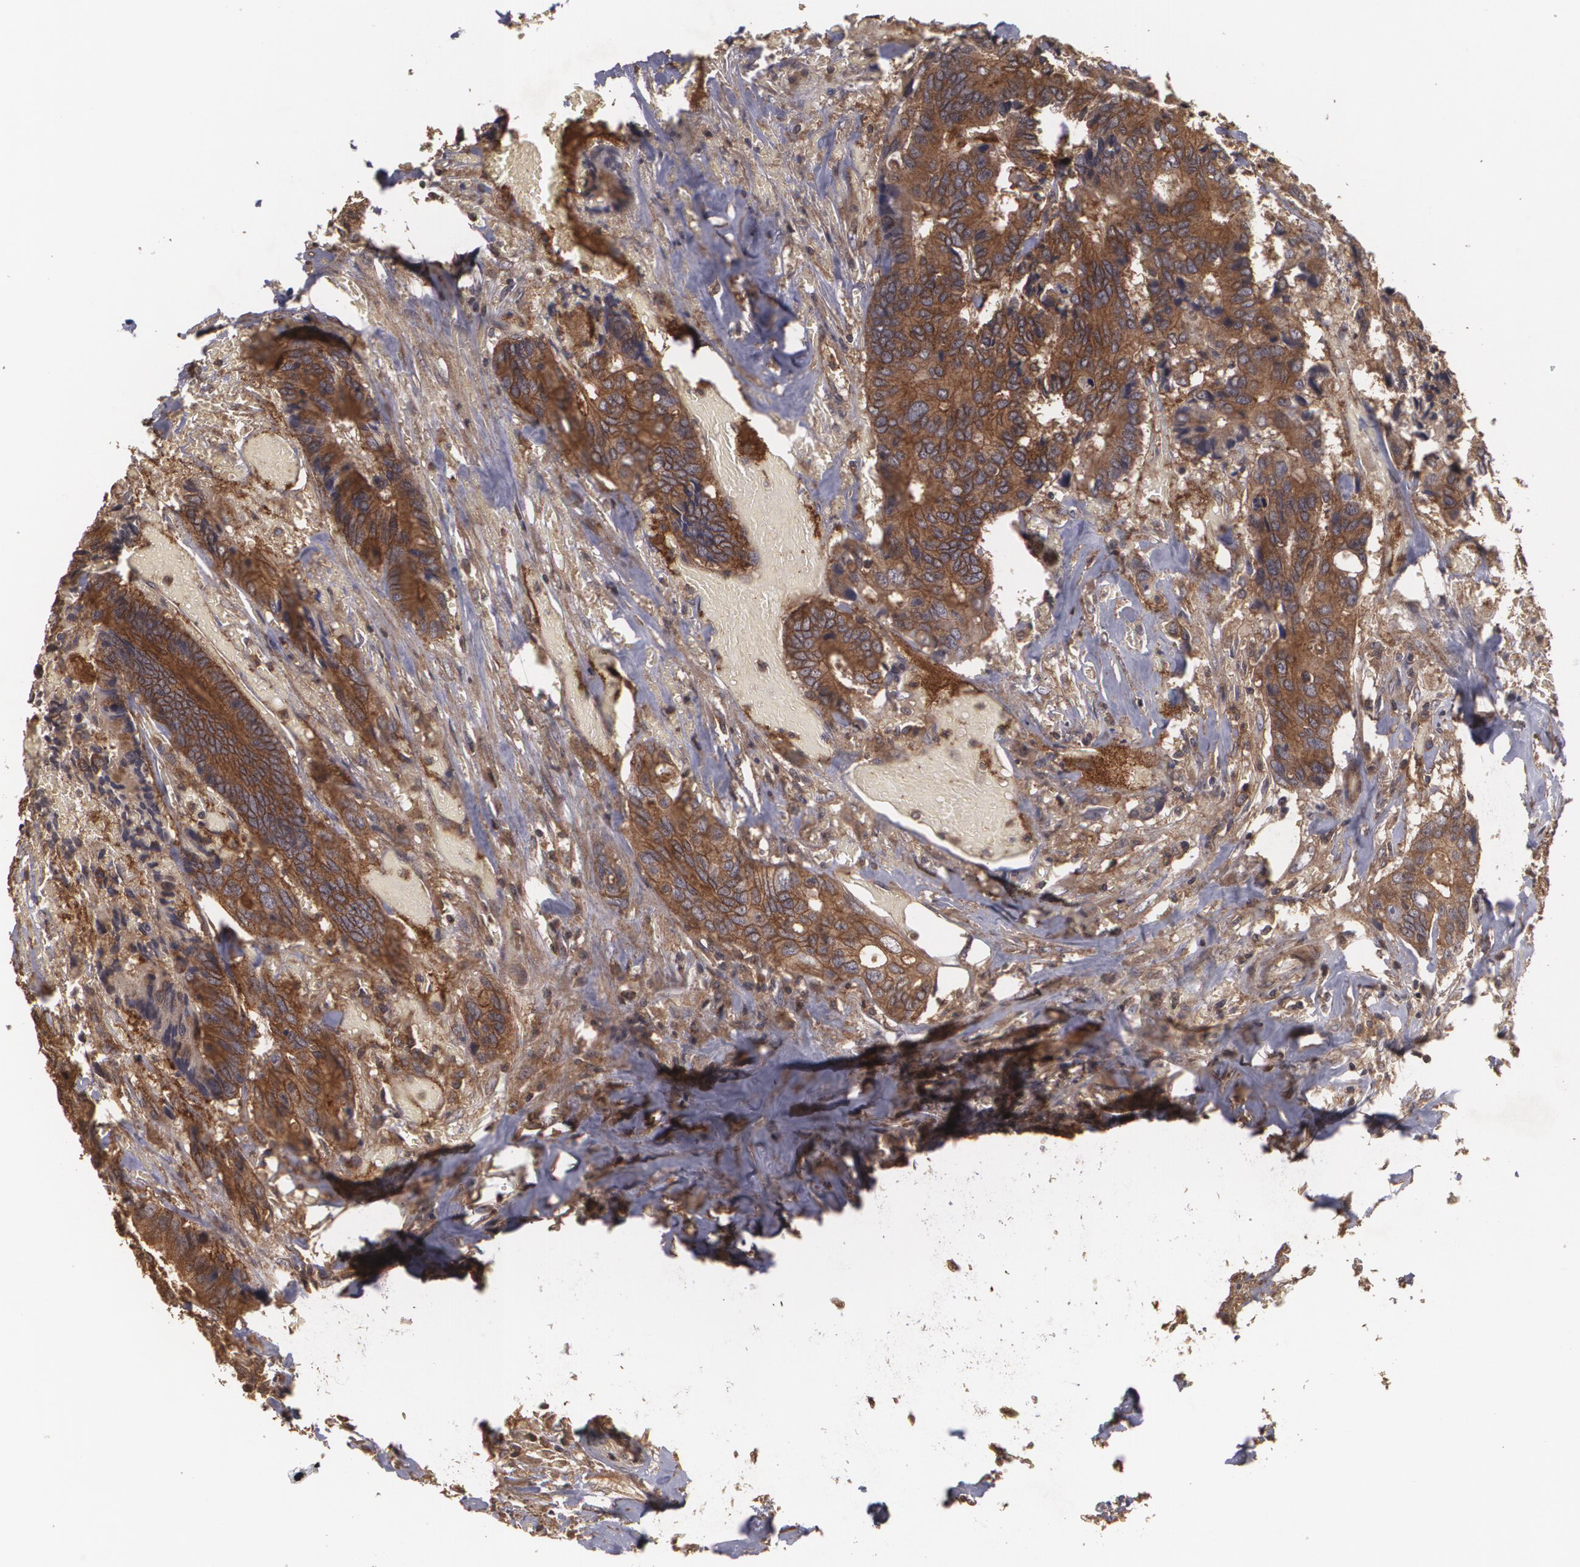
{"staining": {"intensity": "strong", "quantity": ">75%", "location": "cytoplasmic/membranous"}, "tissue": "colorectal cancer", "cell_type": "Tumor cells", "image_type": "cancer", "snomed": [{"axis": "morphology", "description": "Adenocarcinoma, NOS"}, {"axis": "topography", "description": "Rectum"}], "caption": "A brown stain highlights strong cytoplasmic/membranous positivity of a protein in colorectal adenocarcinoma tumor cells.", "gene": "HRAS", "patient": {"sex": "male", "age": 55}}